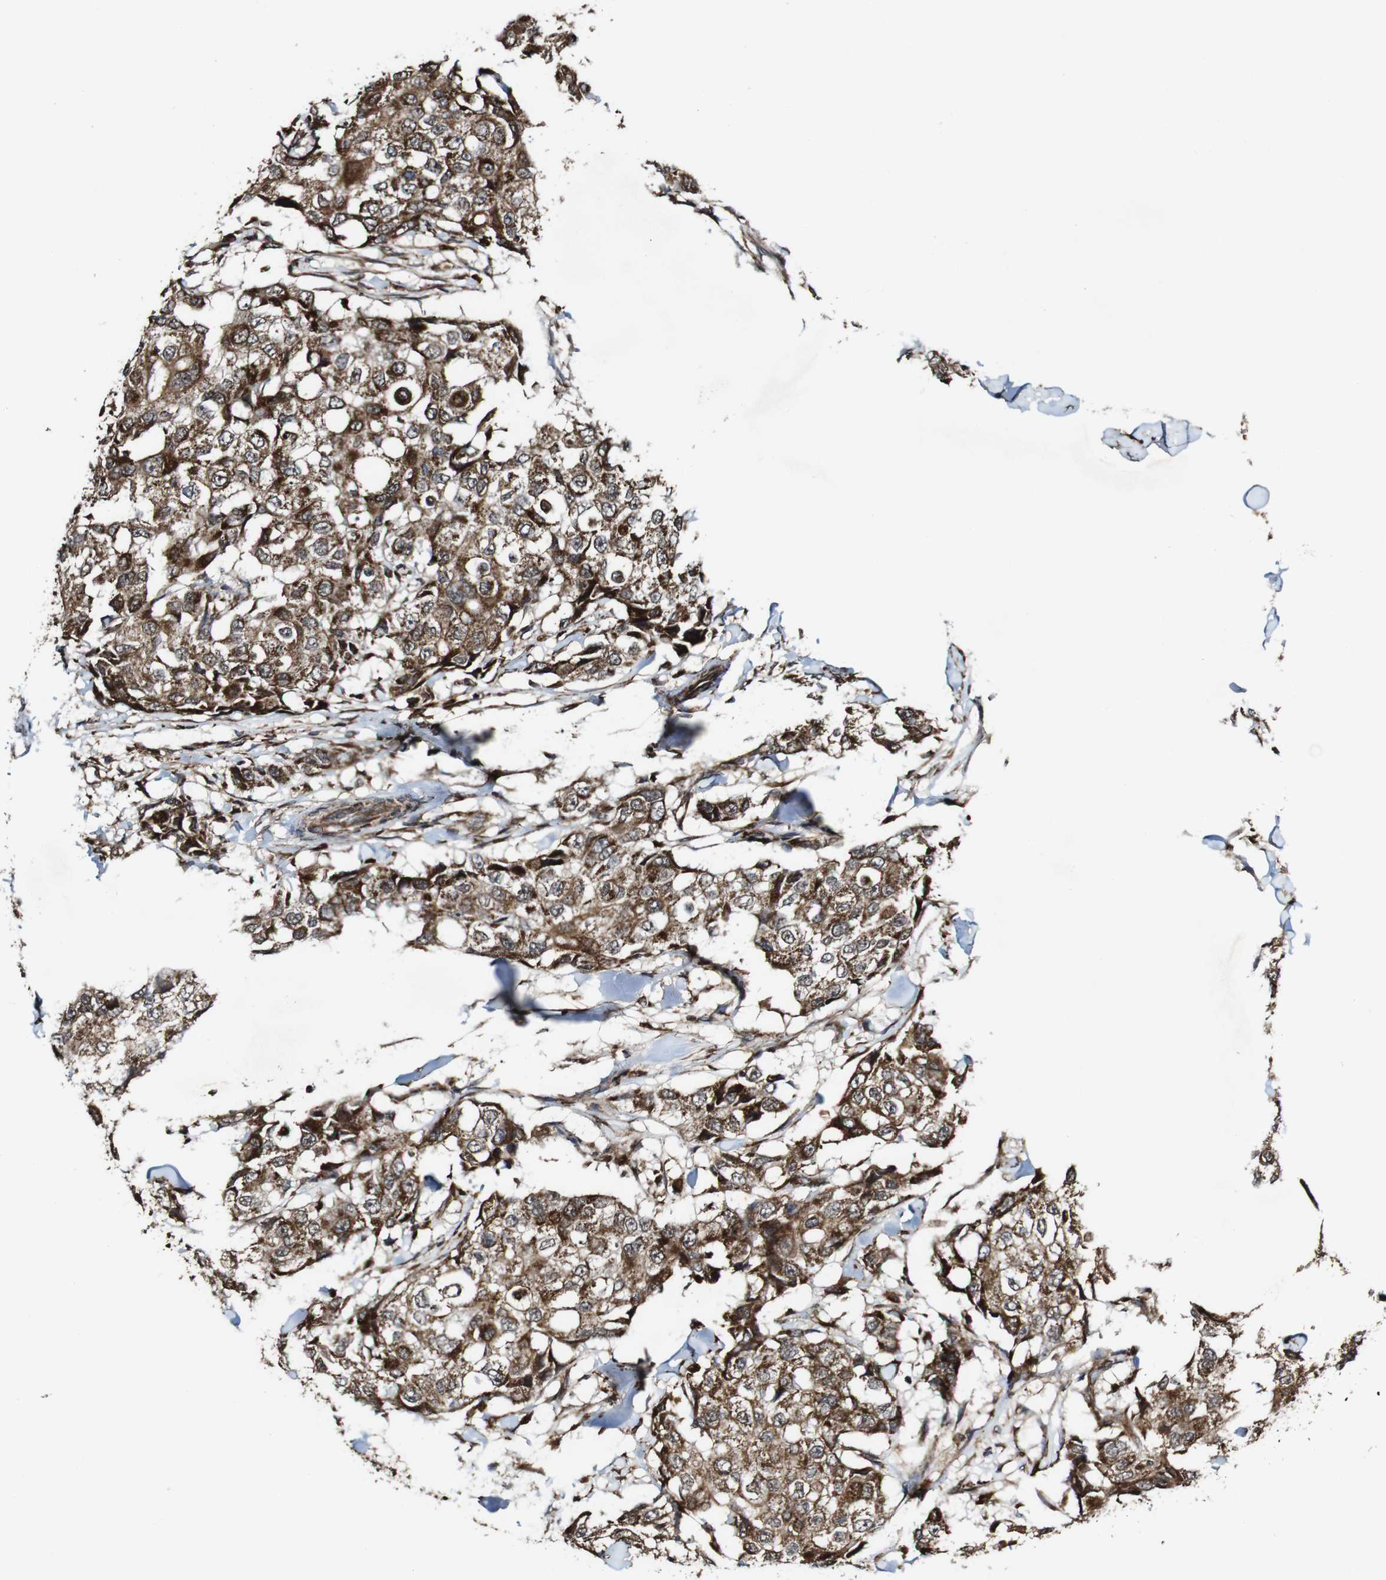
{"staining": {"intensity": "strong", "quantity": "25%-75%", "location": "cytoplasmic/membranous,nuclear"}, "tissue": "breast cancer", "cell_type": "Tumor cells", "image_type": "cancer", "snomed": [{"axis": "morphology", "description": "Duct carcinoma"}, {"axis": "topography", "description": "Breast"}], "caption": "This is an image of immunohistochemistry staining of breast cancer (infiltrating ductal carcinoma), which shows strong expression in the cytoplasmic/membranous and nuclear of tumor cells.", "gene": "BTN3A3", "patient": {"sex": "female", "age": 27}}